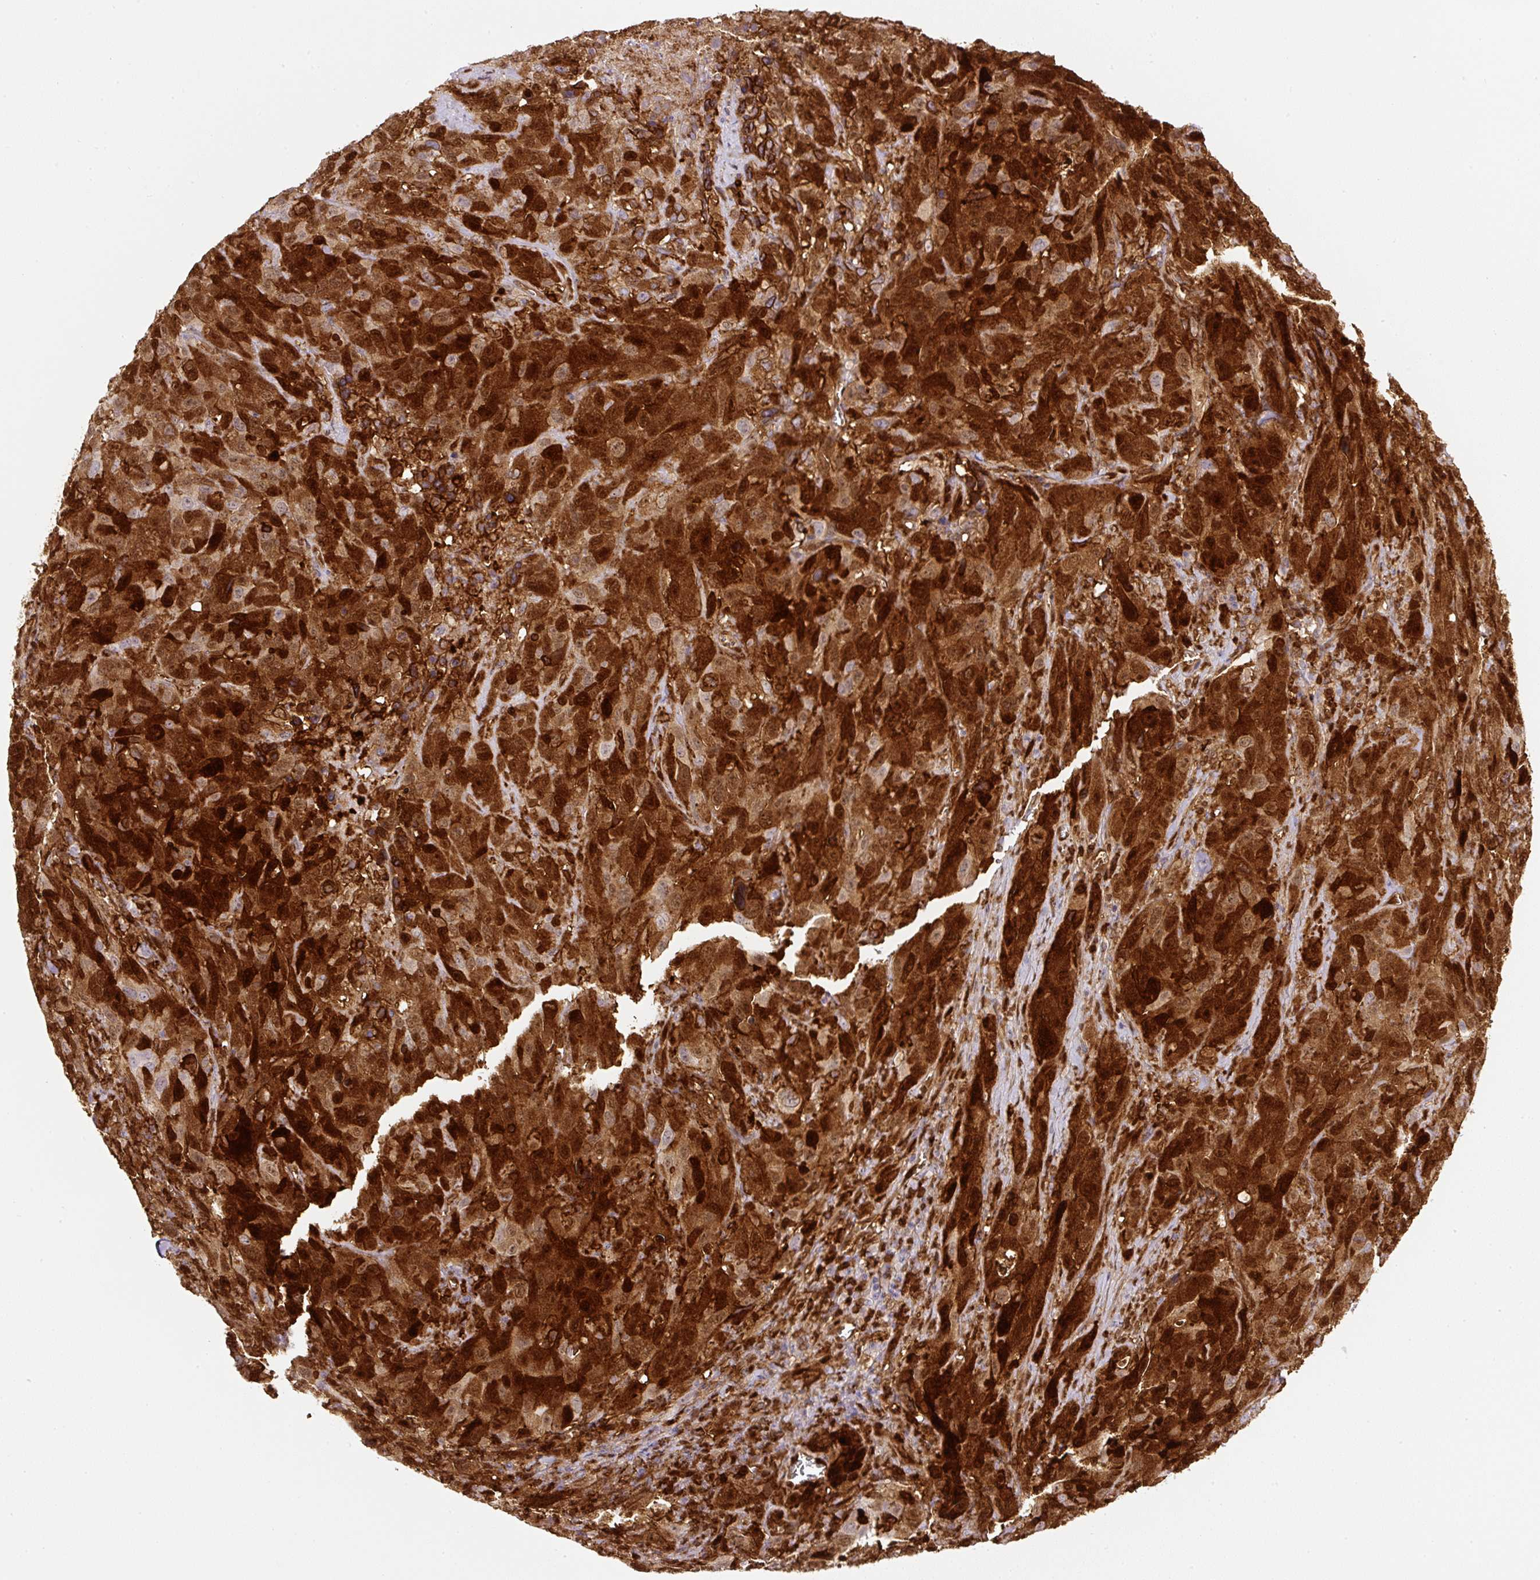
{"staining": {"intensity": "strong", "quantity": ">75%", "location": "cytoplasmic/membranous,nuclear"}, "tissue": "cervical cancer", "cell_type": "Tumor cells", "image_type": "cancer", "snomed": [{"axis": "morphology", "description": "Squamous cell carcinoma, NOS"}, {"axis": "topography", "description": "Cervix"}], "caption": "A photomicrograph of human squamous cell carcinoma (cervical) stained for a protein demonstrates strong cytoplasmic/membranous and nuclear brown staining in tumor cells. Using DAB (3,3'-diaminobenzidine) (brown) and hematoxylin (blue) stains, captured at high magnification using brightfield microscopy.", "gene": "ANXA1", "patient": {"sex": "female", "age": 51}}